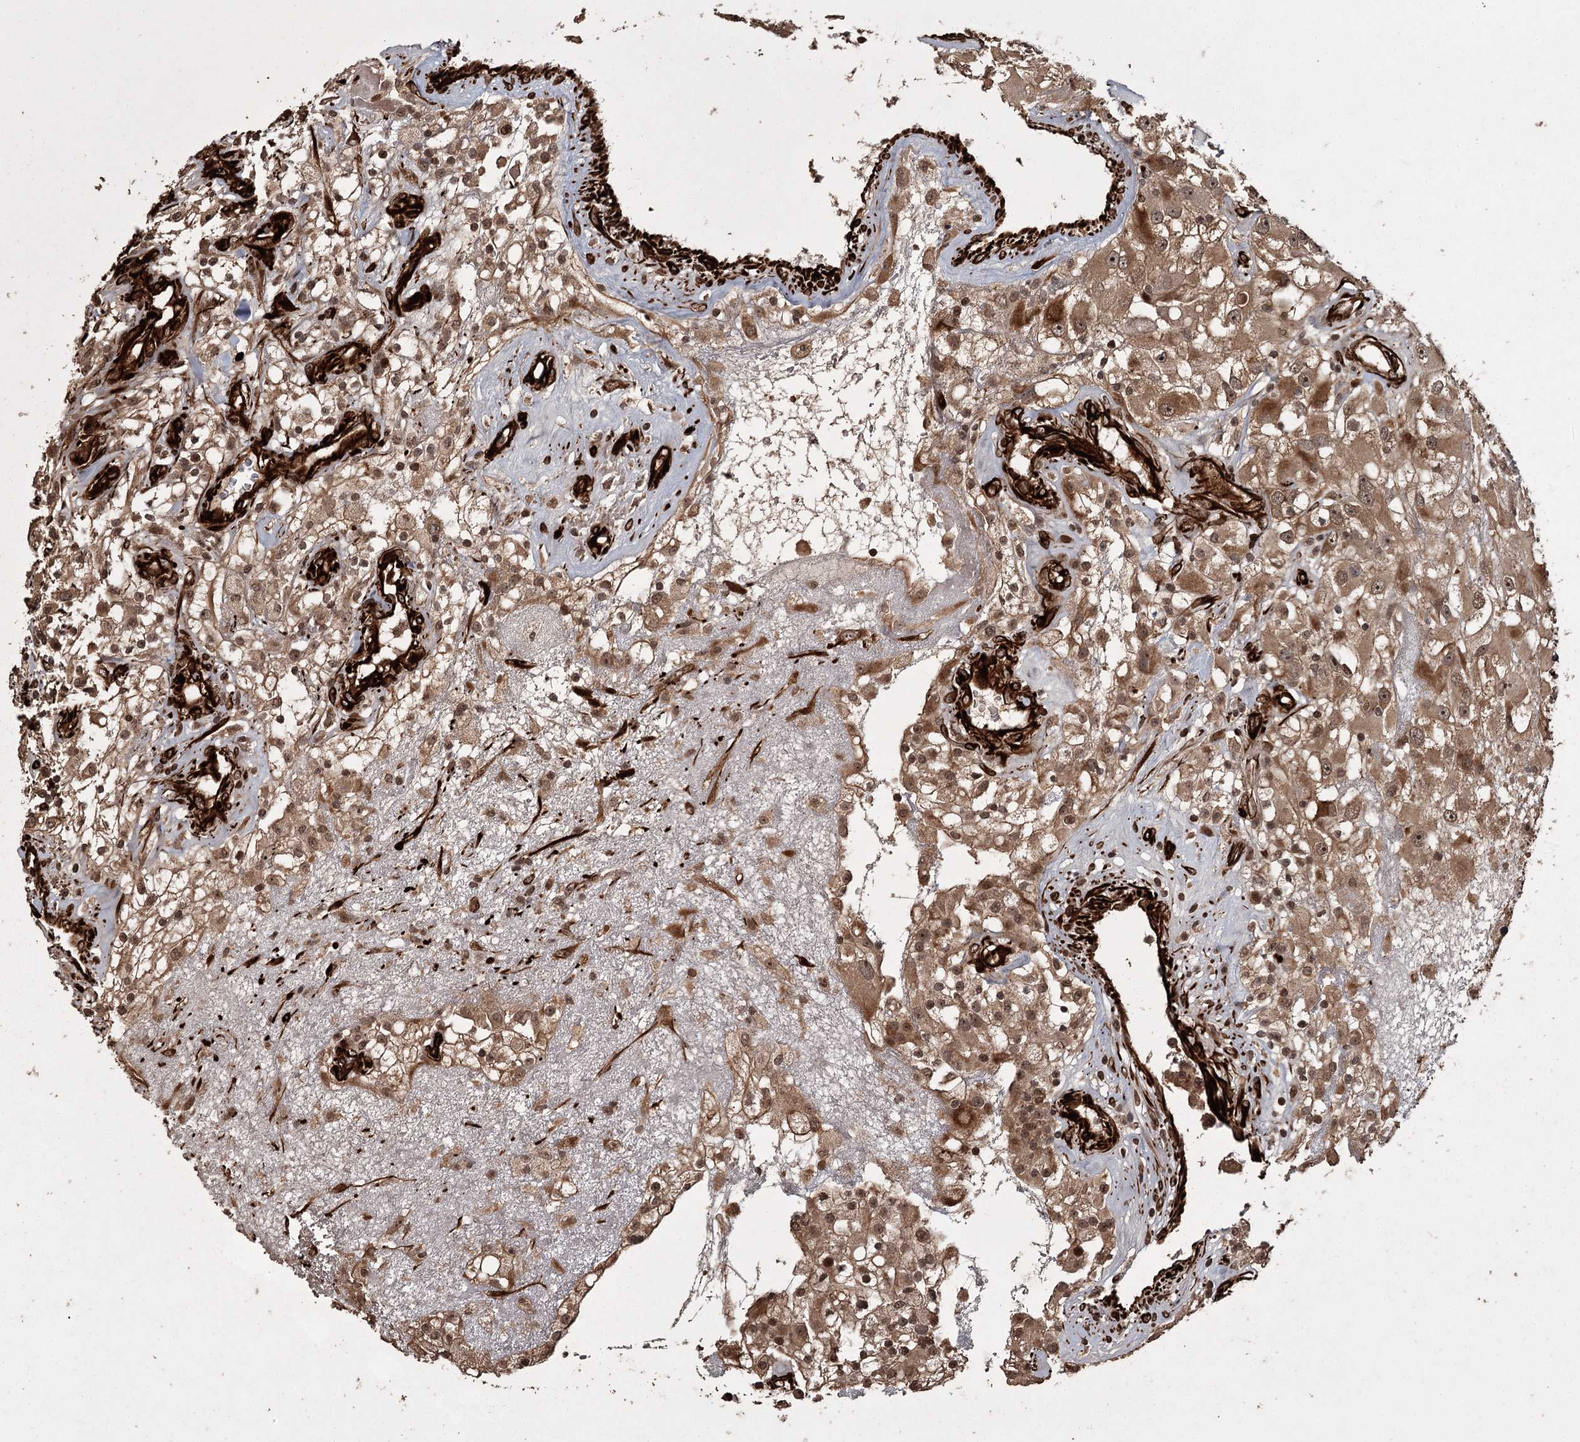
{"staining": {"intensity": "moderate", "quantity": ">75%", "location": "cytoplasmic/membranous,nuclear"}, "tissue": "renal cancer", "cell_type": "Tumor cells", "image_type": "cancer", "snomed": [{"axis": "morphology", "description": "Adenocarcinoma, NOS"}, {"axis": "topography", "description": "Kidney"}], "caption": "A brown stain highlights moderate cytoplasmic/membranous and nuclear expression of a protein in human renal cancer tumor cells. Immunohistochemistry (ihc) stains the protein in brown and the nuclei are stained blue.", "gene": "RPAP3", "patient": {"sex": "female", "age": 52}}